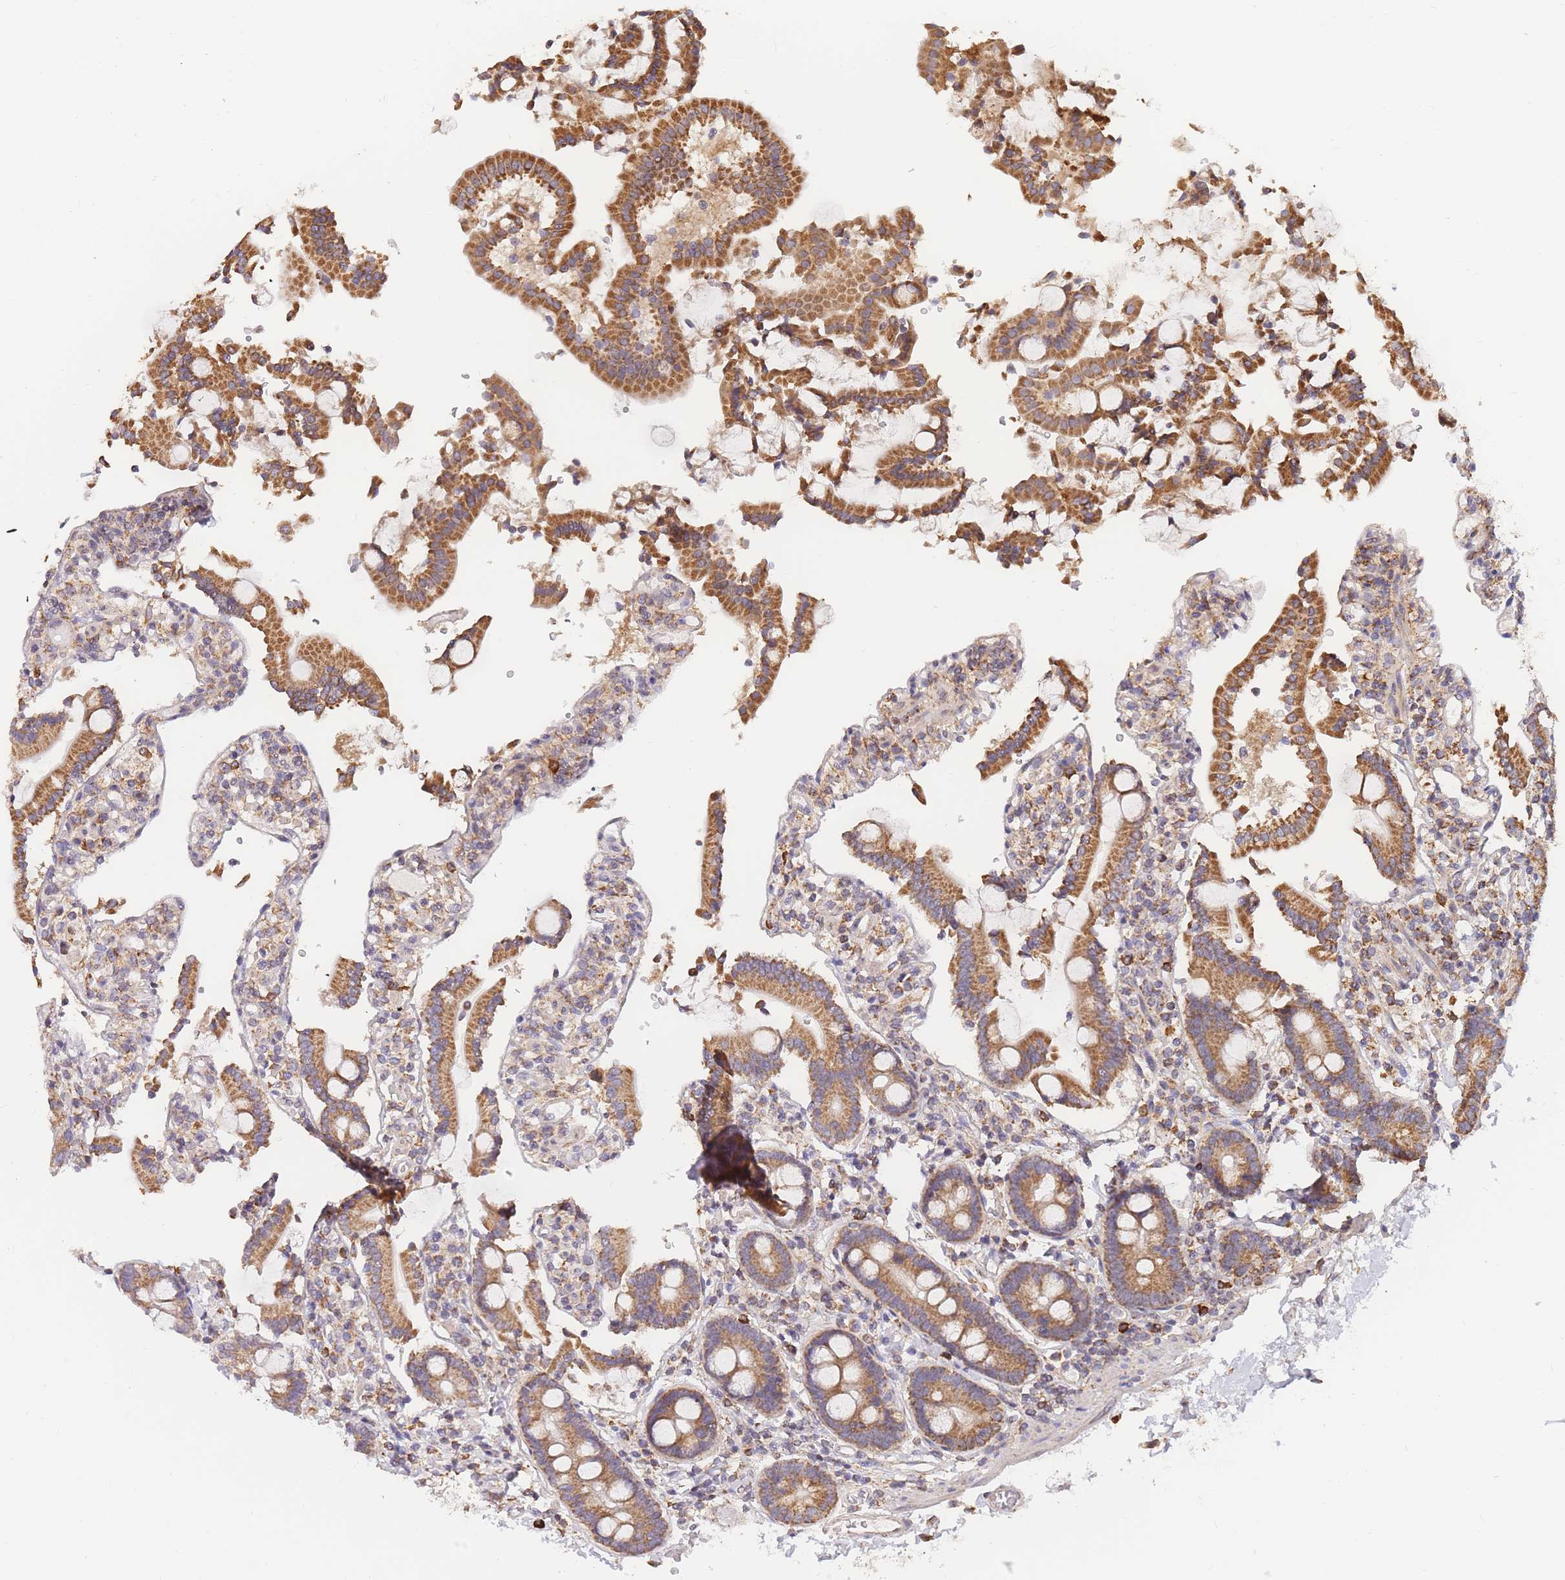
{"staining": {"intensity": "moderate", "quantity": ">75%", "location": "cytoplasmic/membranous"}, "tissue": "duodenum", "cell_type": "Glandular cells", "image_type": "normal", "snomed": [{"axis": "morphology", "description": "Normal tissue, NOS"}, {"axis": "topography", "description": "Duodenum"}], "caption": "Protein staining of benign duodenum demonstrates moderate cytoplasmic/membranous positivity in approximately >75% of glandular cells. The staining was performed using DAB to visualize the protein expression in brown, while the nuclei were stained in blue with hematoxylin (Magnification: 20x).", "gene": "ADCY9", "patient": {"sex": "male", "age": 55}}